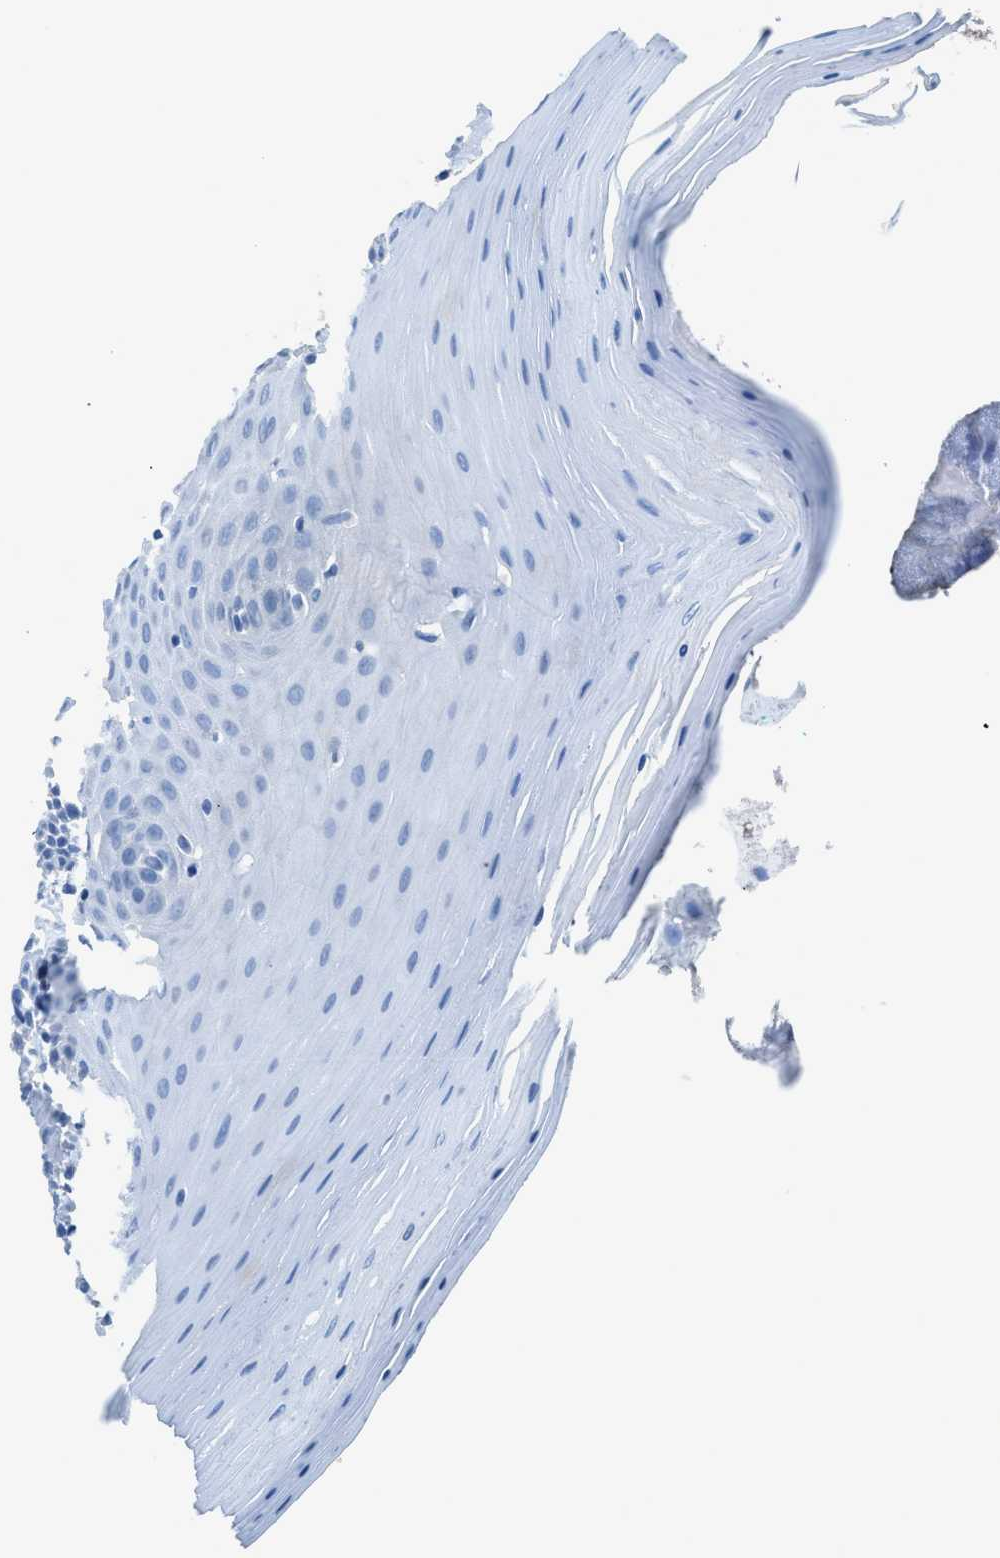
{"staining": {"intensity": "negative", "quantity": "none", "location": "none"}, "tissue": "oral mucosa", "cell_type": "Squamous epithelial cells", "image_type": "normal", "snomed": [{"axis": "morphology", "description": "Normal tissue, NOS"}, {"axis": "topography", "description": "Skeletal muscle"}, {"axis": "topography", "description": "Oral tissue"}], "caption": "Immunohistochemistry (IHC) of unremarkable oral mucosa exhibits no positivity in squamous epithelial cells.", "gene": "ACAN", "patient": {"sex": "male", "age": 58}}